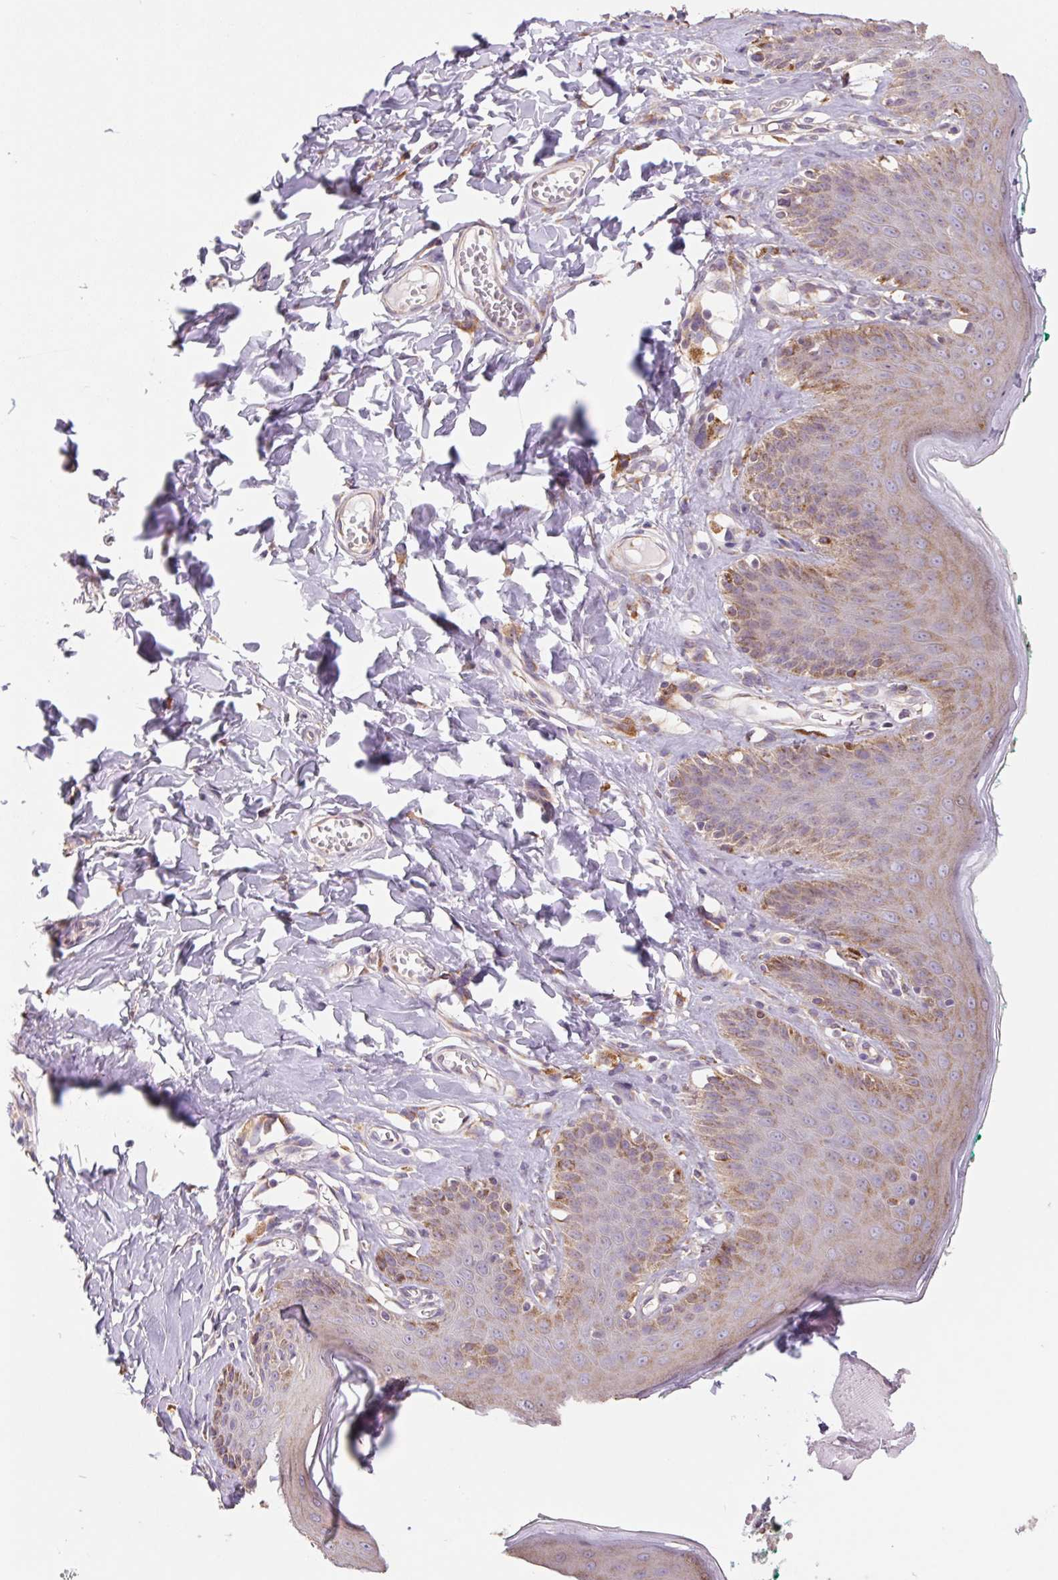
{"staining": {"intensity": "moderate", "quantity": "<25%", "location": "cytoplasmic/membranous"}, "tissue": "skin", "cell_type": "Epidermal cells", "image_type": "normal", "snomed": [{"axis": "morphology", "description": "Normal tissue, NOS"}, {"axis": "topography", "description": "Vulva"}, {"axis": "topography", "description": "Peripheral nerve tissue"}], "caption": "High-power microscopy captured an immunohistochemistry micrograph of unremarkable skin, revealing moderate cytoplasmic/membranous staining in about <25% of epidermal cells. The protein is stained brown, and the nuclei are stained in blue (DAB IHC with brightfield microscopy, high magnification).", "gene": "RAB1A", "patient": {"sex": "female", "age": 66}}